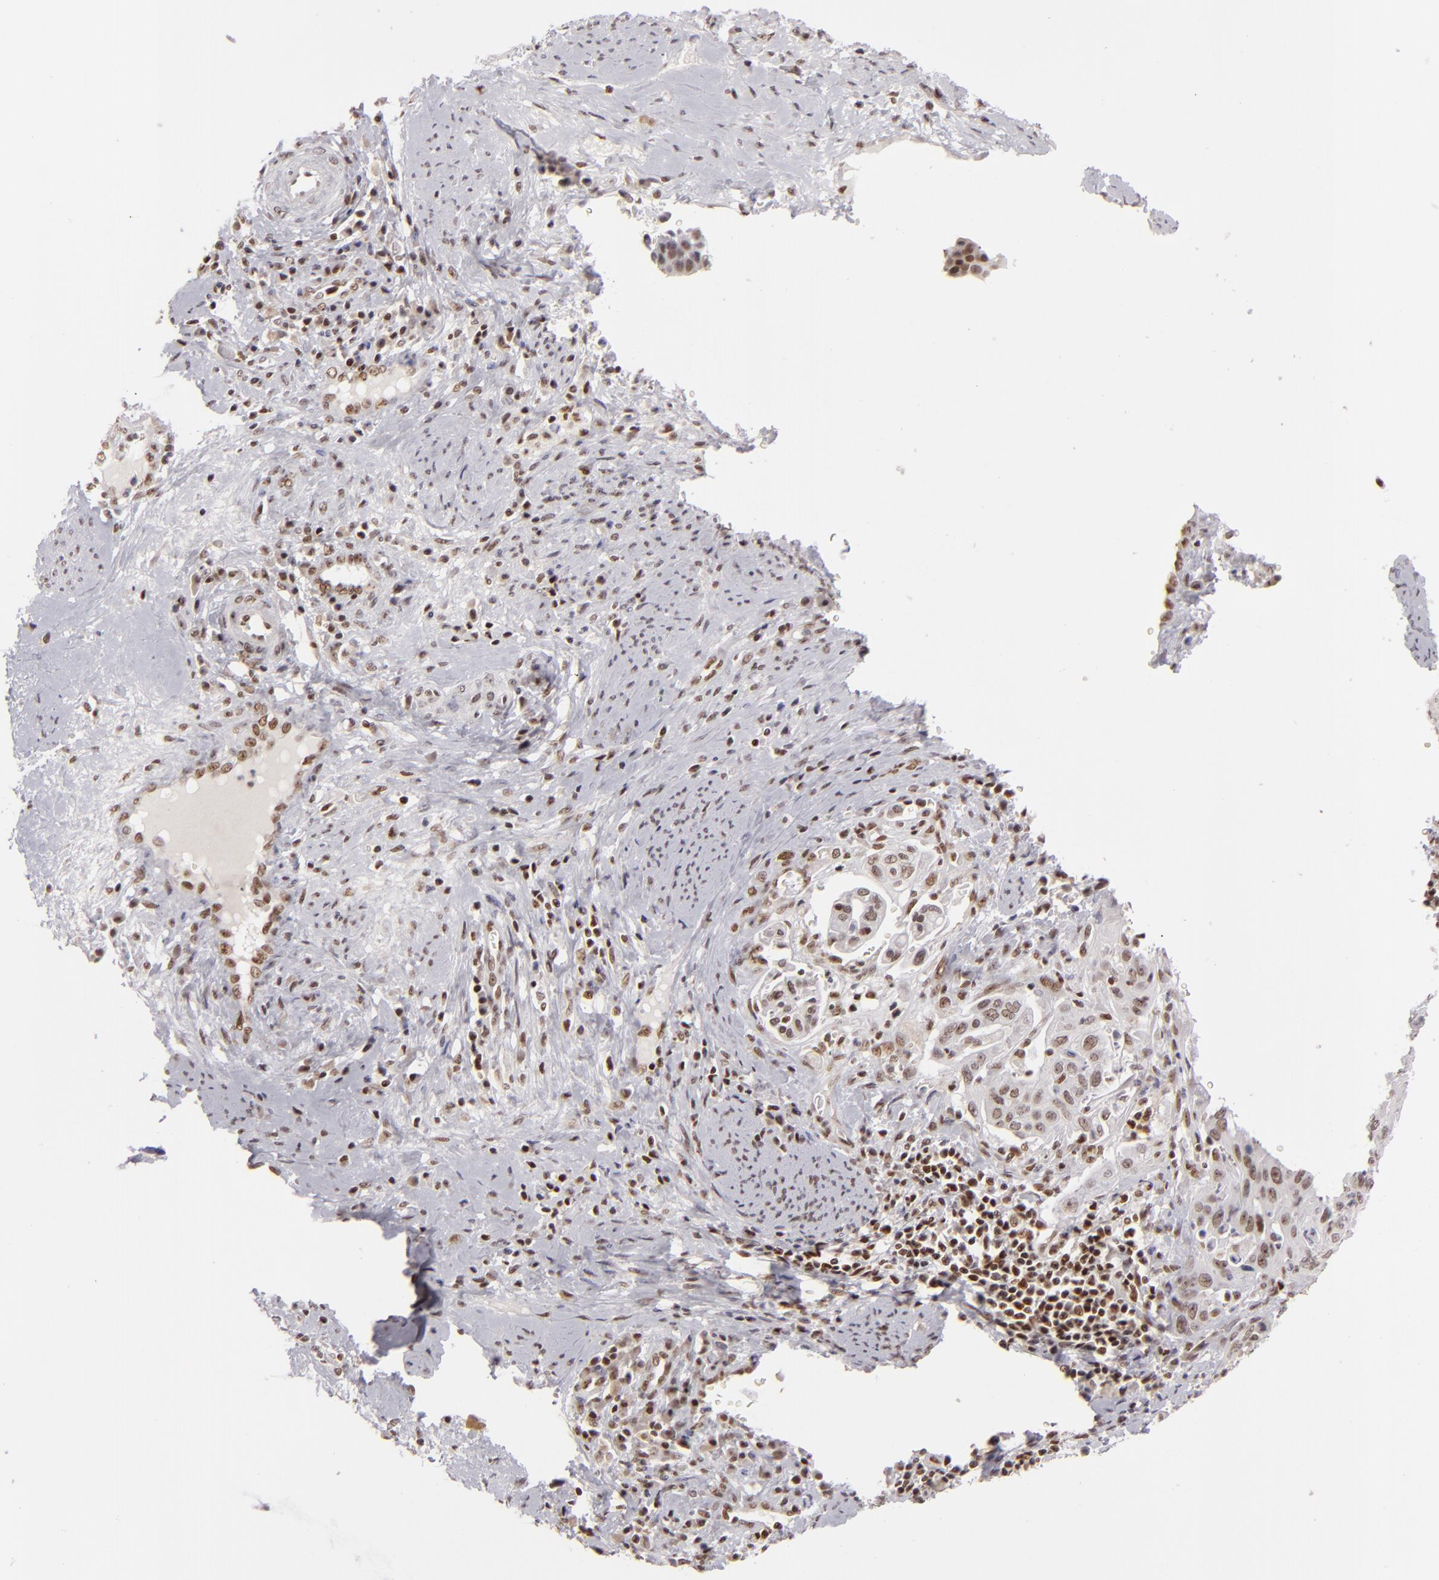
{"staining": {"intensity": "weak", "quantity": ">75%", "location": "nuclear"}, "tissue": "cervical cancer", "cell_type": "Tumor cells", "image_type": "cancer", "snomed": [{"axis": "morphology", "description": "Squamous cell carcinoma, NOS"}, {"axis": "topography", "description": "Cervix"}], "caption": "Protein staining of cervical squamous cell carcinoma tissue shows weak nuclear positivity in approximately >75% of tumor cells. (IHC, brightfield microscopy, high magnification).", "gene": "DAXX", "patient": {"sex": "female", "age": 41}}